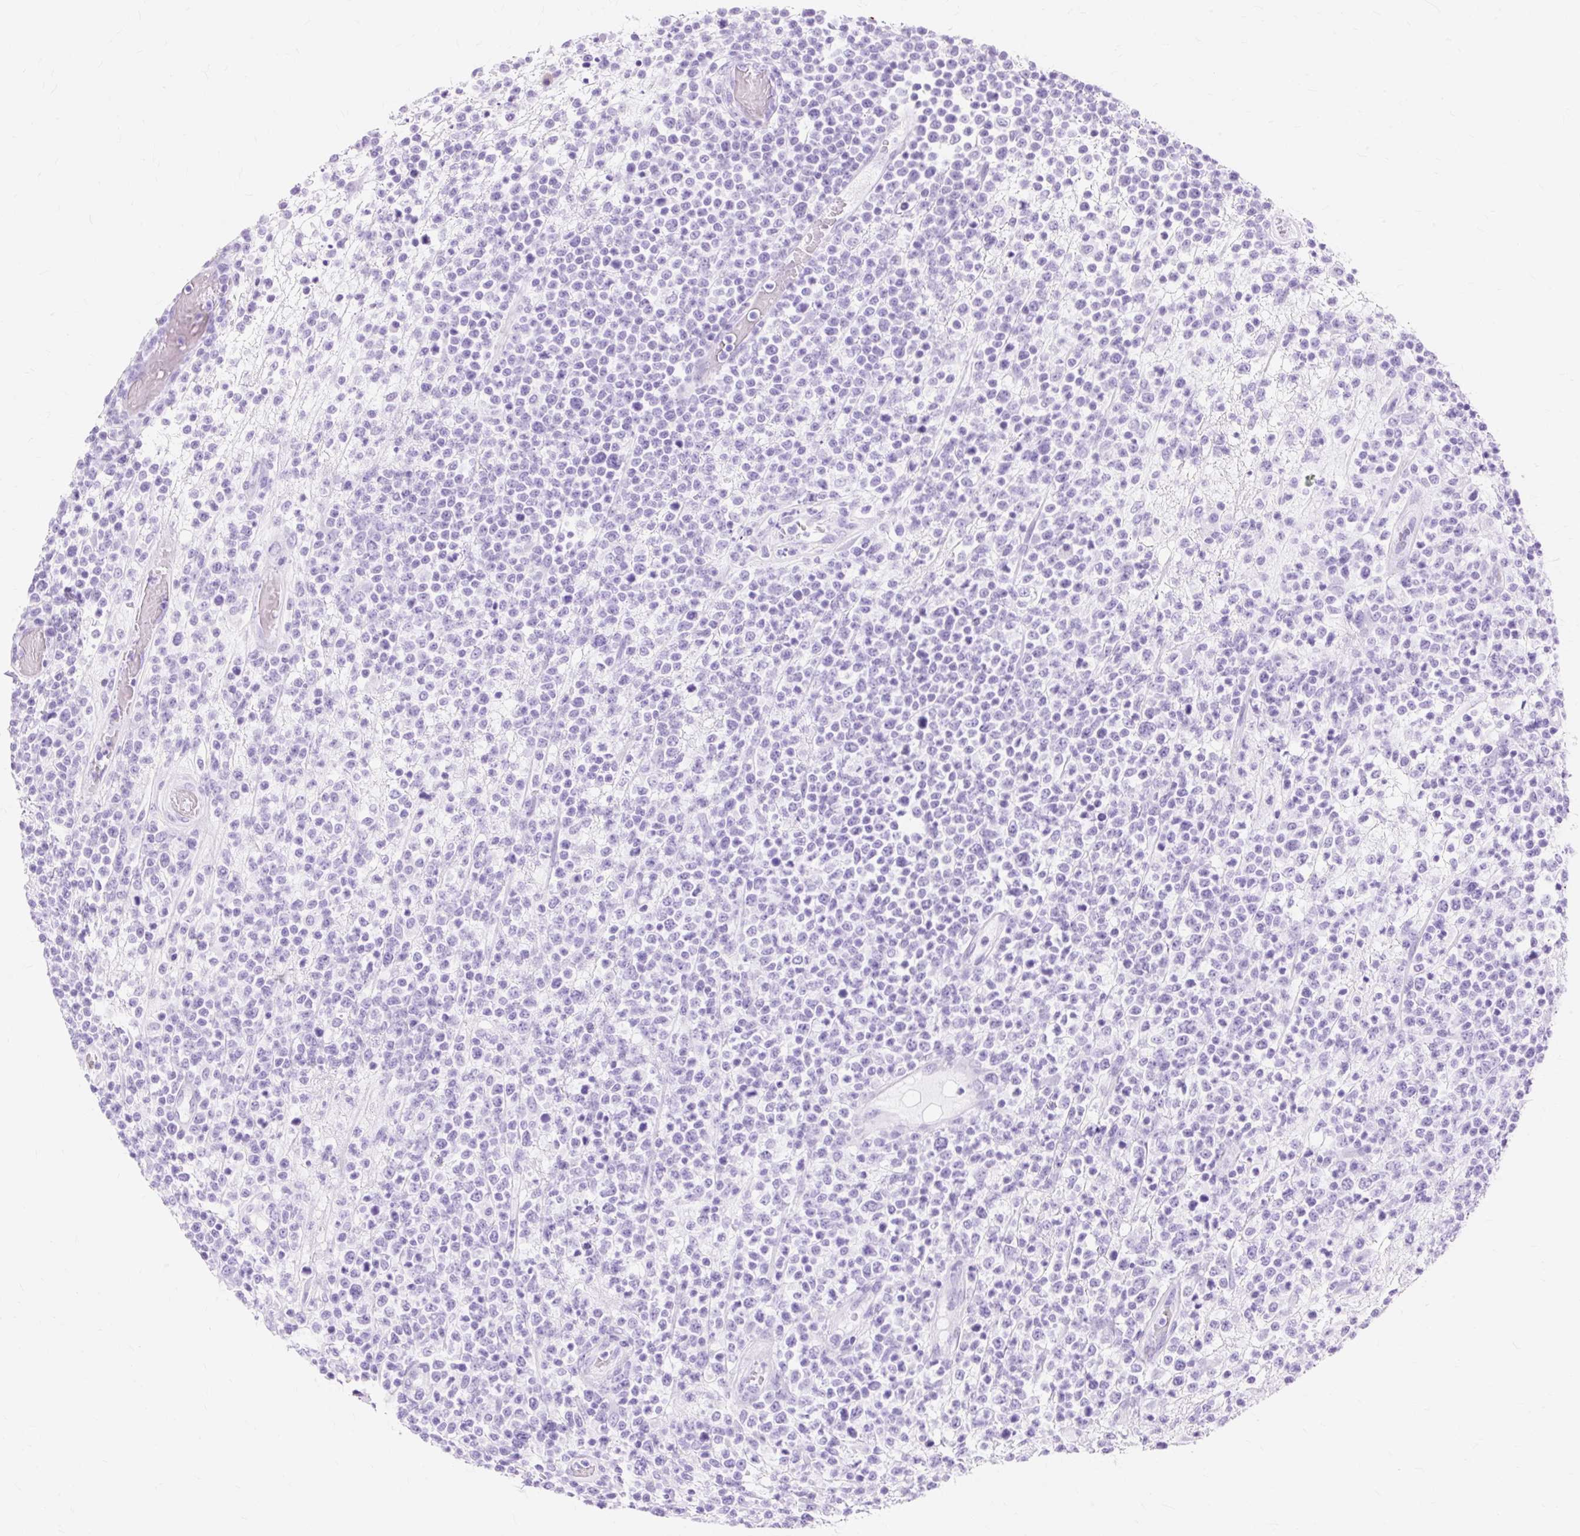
{"staining": {"intensity": "negative", "quantity": "none", "location": "none"}, "tissue": "lymphoma", "cell_type": "Tumor cells", "image_type": "cancer", "snomed": [{"axis": "morphology", "description": "Malignant lymphoma, non-Hodgkin's type, High grade"}, {"axis": "topography", "description": "Colon"}], "caption": "Protein analysis of malignant lymphoma, non-Hodgkin's type (high-grade) reveals no significant positivity in tumor cells. The staining was performed using DAB to visualize the protein expression in brown, while the nuclei were stained in blue with hematoxylin (Magnification: 20x).", "gene": "MBP", "patient": {"sex": "female", "age": 53}}